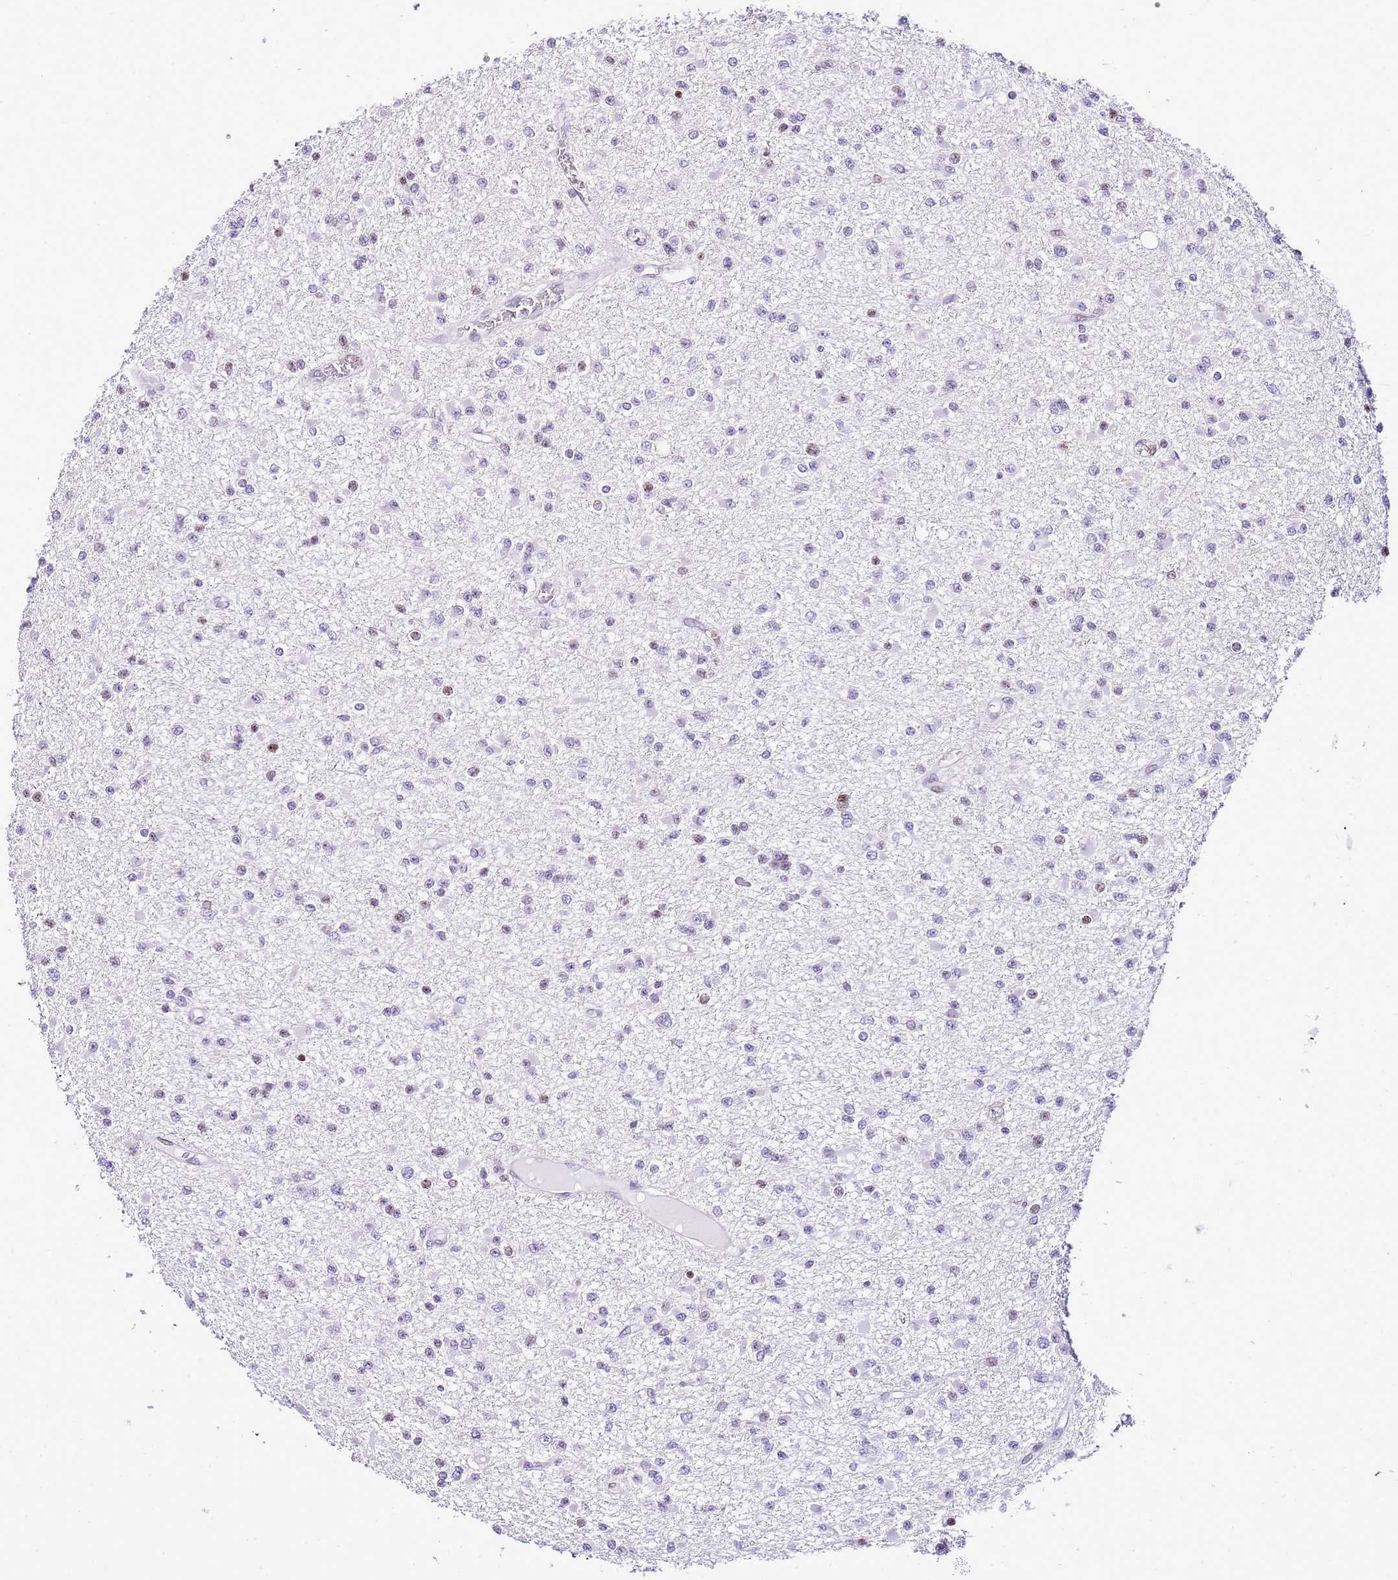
{"staining": {"intensity": "negative", "quantity": "none", "location": "none"}, "tissue": "glioma", "cell_type": "Tumor cells", "image_type": "cancer", "snomed": [{"axis": "morphology", "description": "Glioma, malignant, Low grade"}, {"axis": "topography", "description": "Brain"}], "caption": "The photomicrograph shows no significant staining in tumor cells of malignant glioma (low-grade).", "gene": "PRR15", "patient": {"sex": "female", "age": 22}}